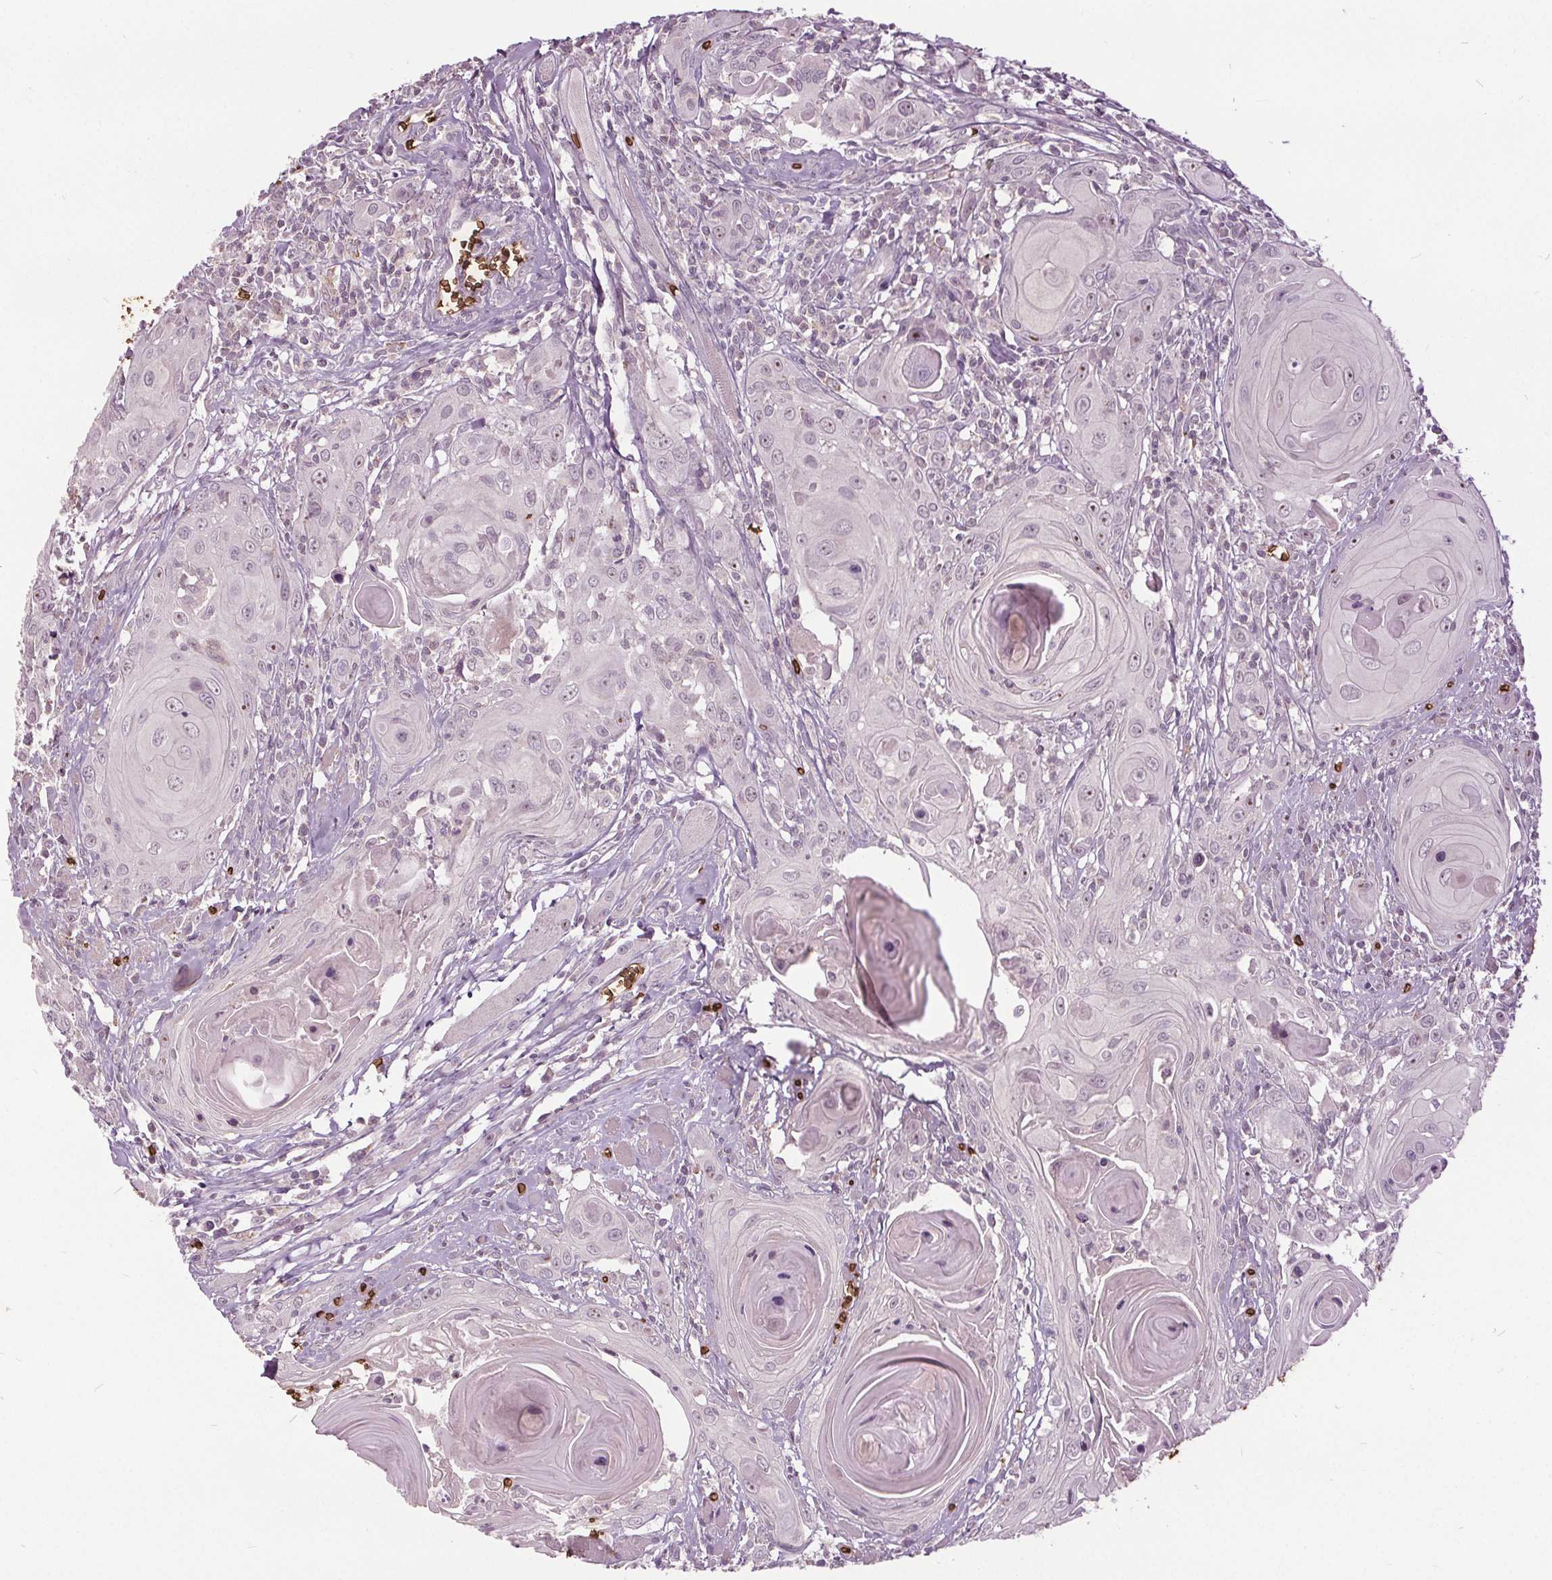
{"staining": {"intensity": "negative", "quantity": "none", "location": "none"}, "tissue": "head and neck cancer", "cell_type": "Tumor cells", "image_type": "cancer", "snomed": [{"axis": "morphology", "description": "Squamous cell carcinoma, NOS"}, {"axis": "topography", "description": "Head-Neck"}], "caption": "Protein analysis of squamous cell carcinoma (head and neck) exhibits no significant positivity in tumor cells.", "gene": "SLC4A1", "patient": {"sex": "female", "age": 80}}